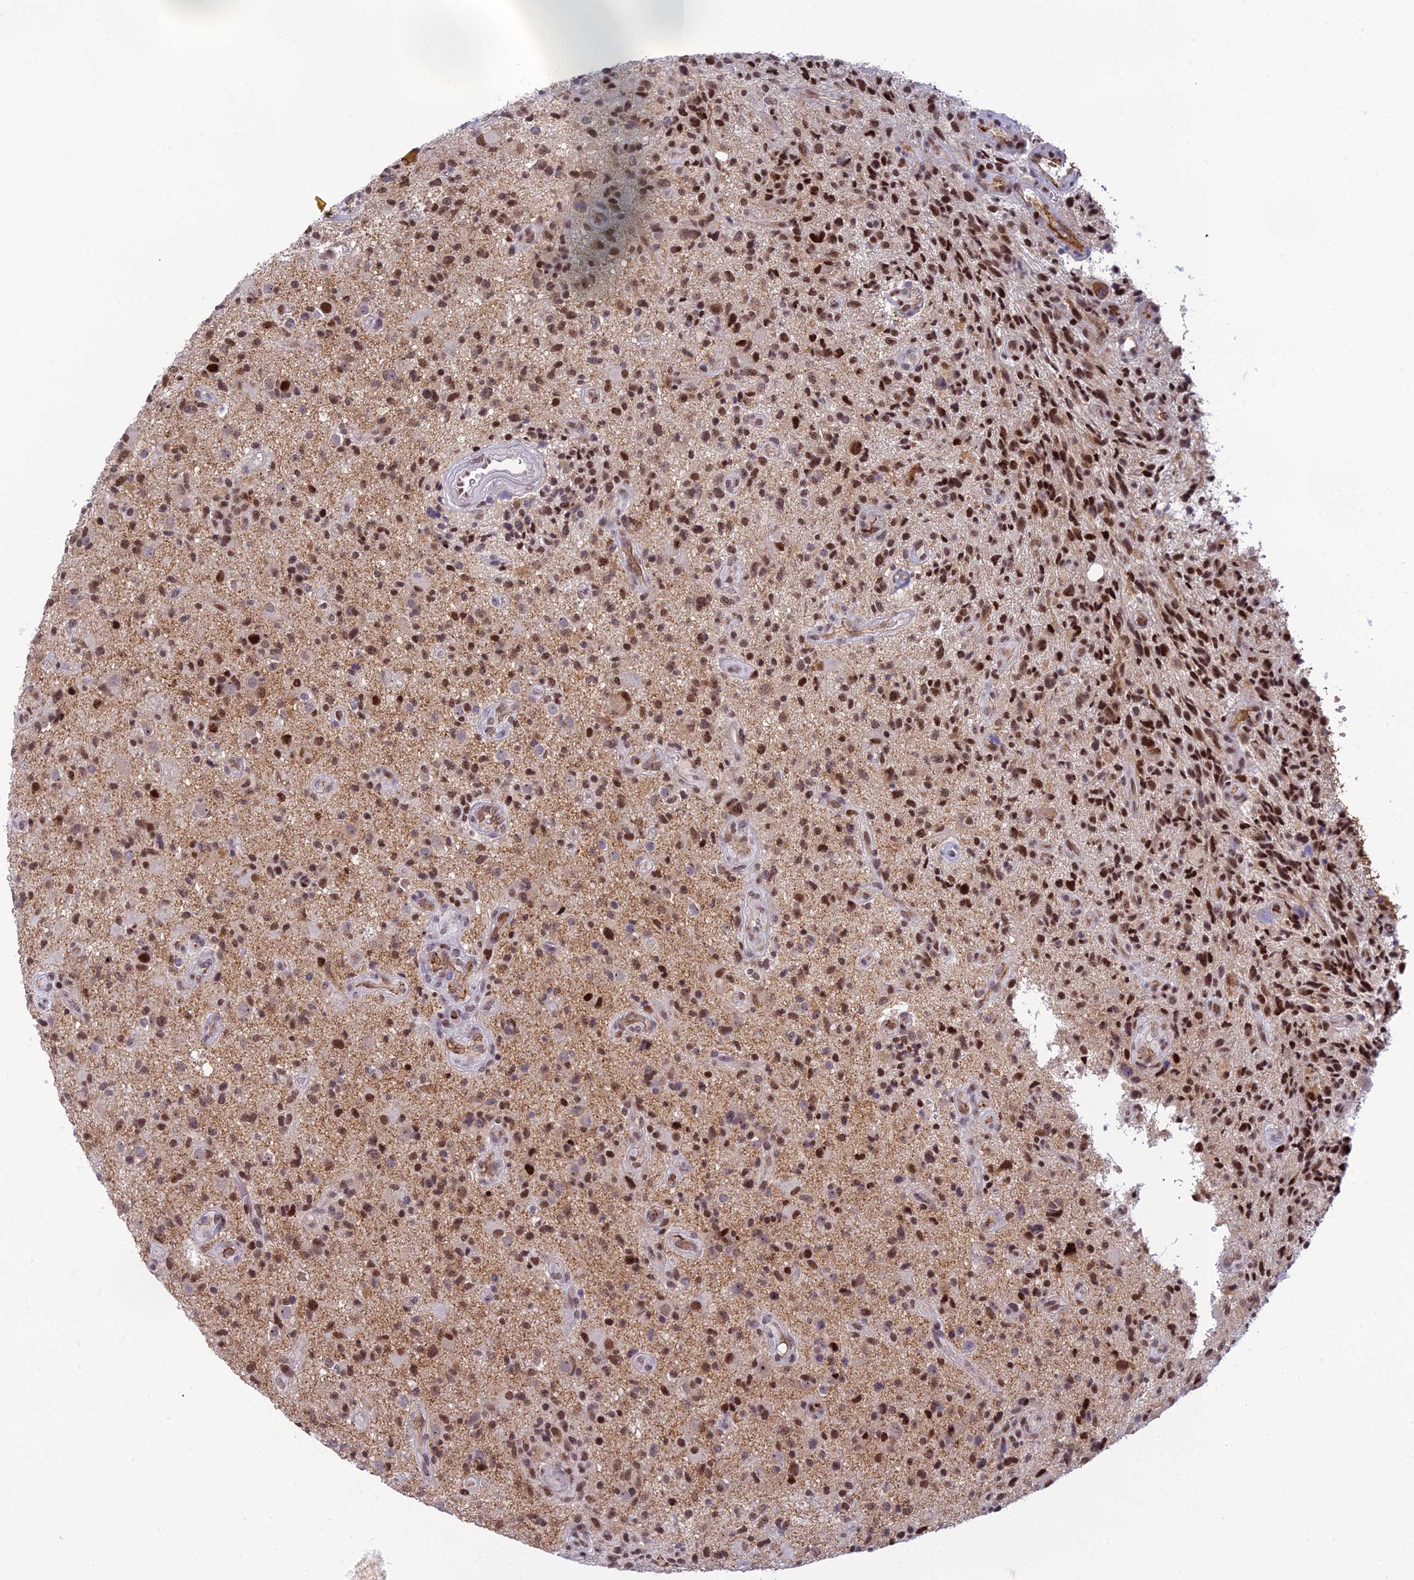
{"staining": {"intensity": "moderate", "quantity": ">75%", "location": "nuclear"}, "tissue": "glioma", "cell_type": "Tumor cells", "image_type": "cancer", "snomed": [{"axis": "morphology", "description": "Glioma, malignant, High grade"}, {"axis": "topography", "description": "Brain"}], "caption": "Protein analysis of glioma tissue displays moderate nuclear staining in approximately >75% of tumor cells.", "gene": "RANBP3", "patient": {"sex": "male", "age": 47}}